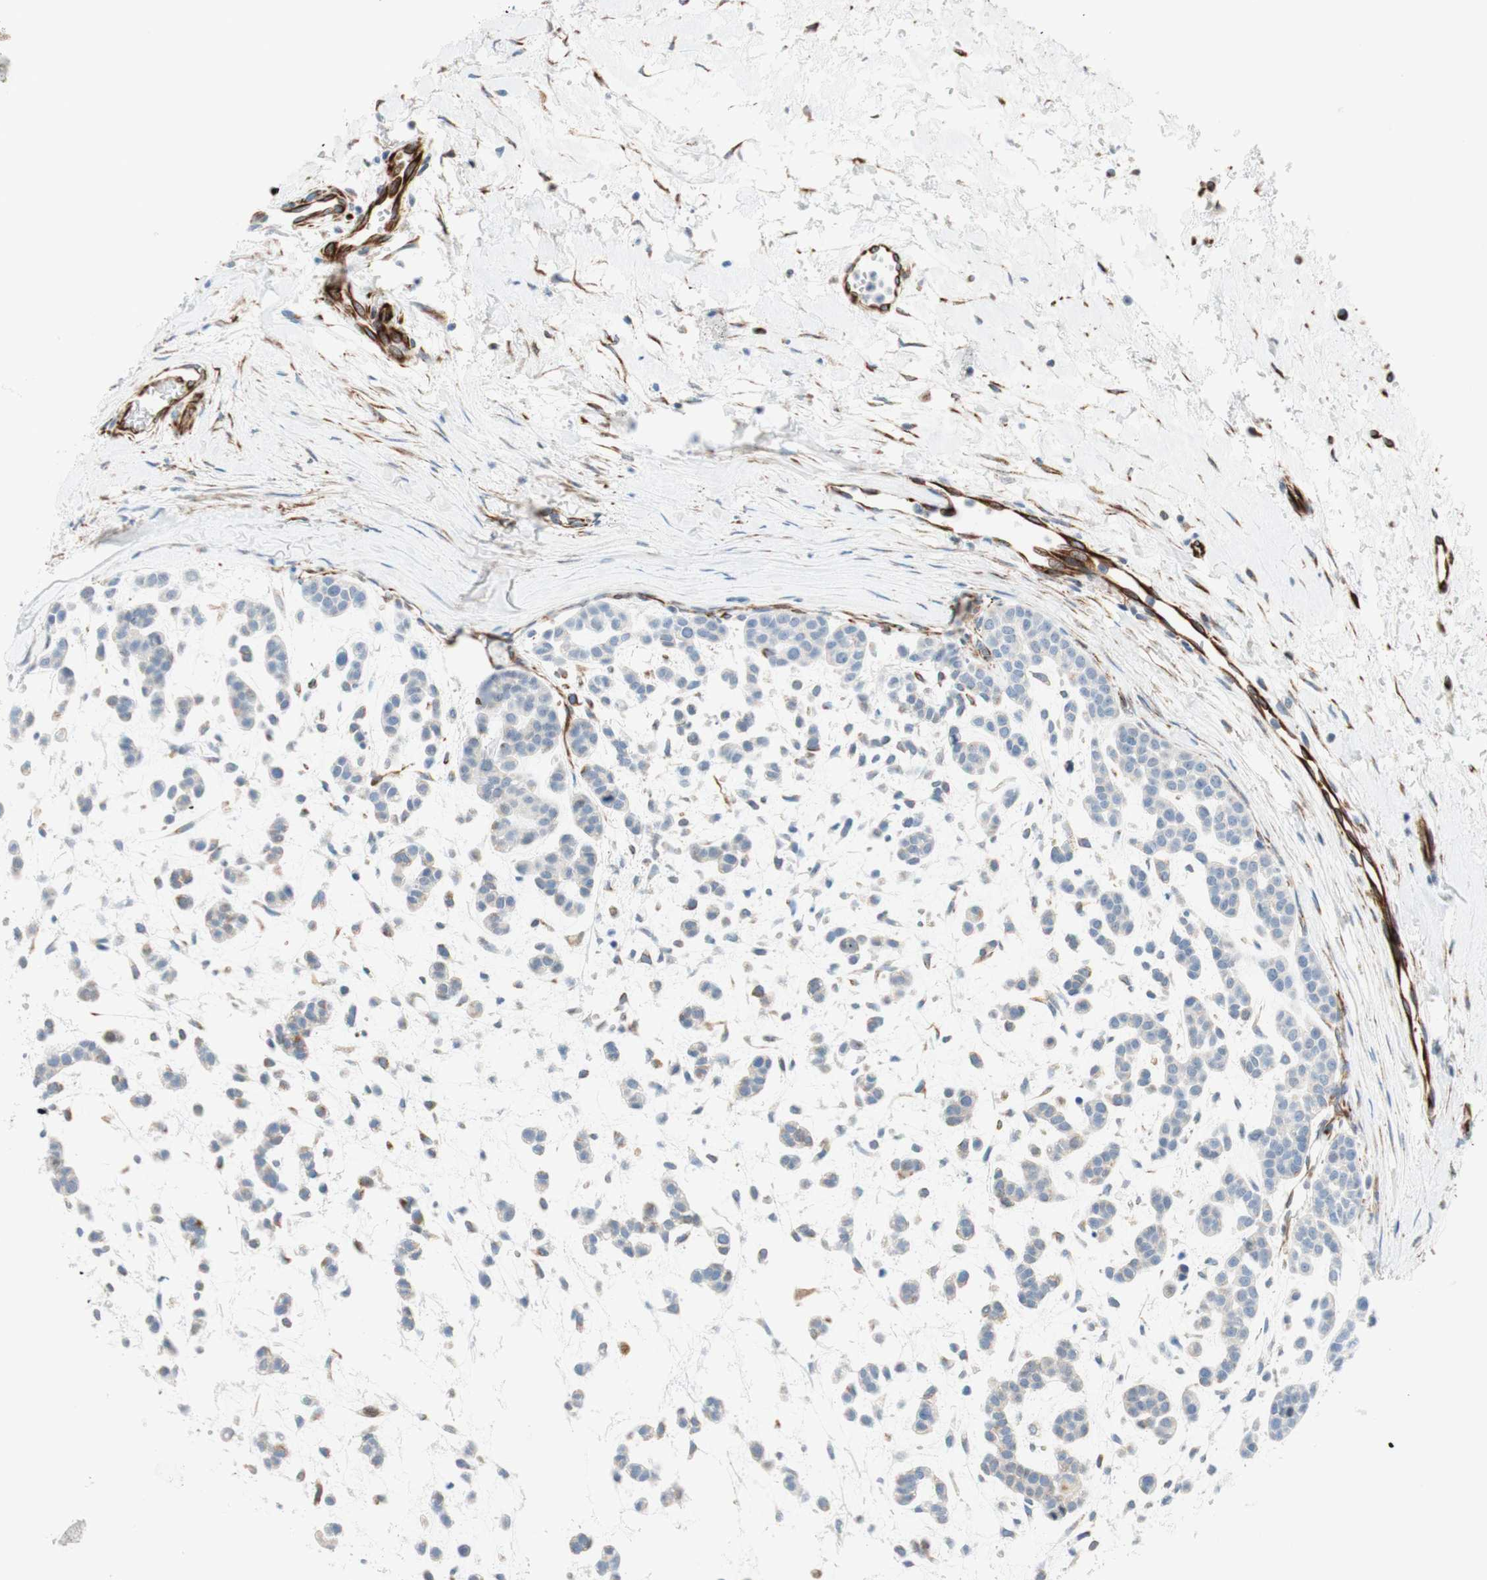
{"staining": {"intensity": "moderate", "quantity": "<25%", "location": "cytoplasmic/membranous"}, "tissue": "head and neck cancer", "cell_type": "Tumor cells", "image_type": "cancer", "snomed": [{"axis": "morphology", "description": "Adenocarcinoma, NOS"}, {"axis": "morphology", "description": "Adenoma, NOS"}, {"axis": "topography", "description": "Head-Neck"}], "caption": "Human head and neck cancer (adenoma) stained with a brown dye exhibits moderate cytoplasmic/membranous positive positivity in about <25% of tumor cells.", "gene": "POU2AF1", "patient": {"sex": "female", "age": 55}}